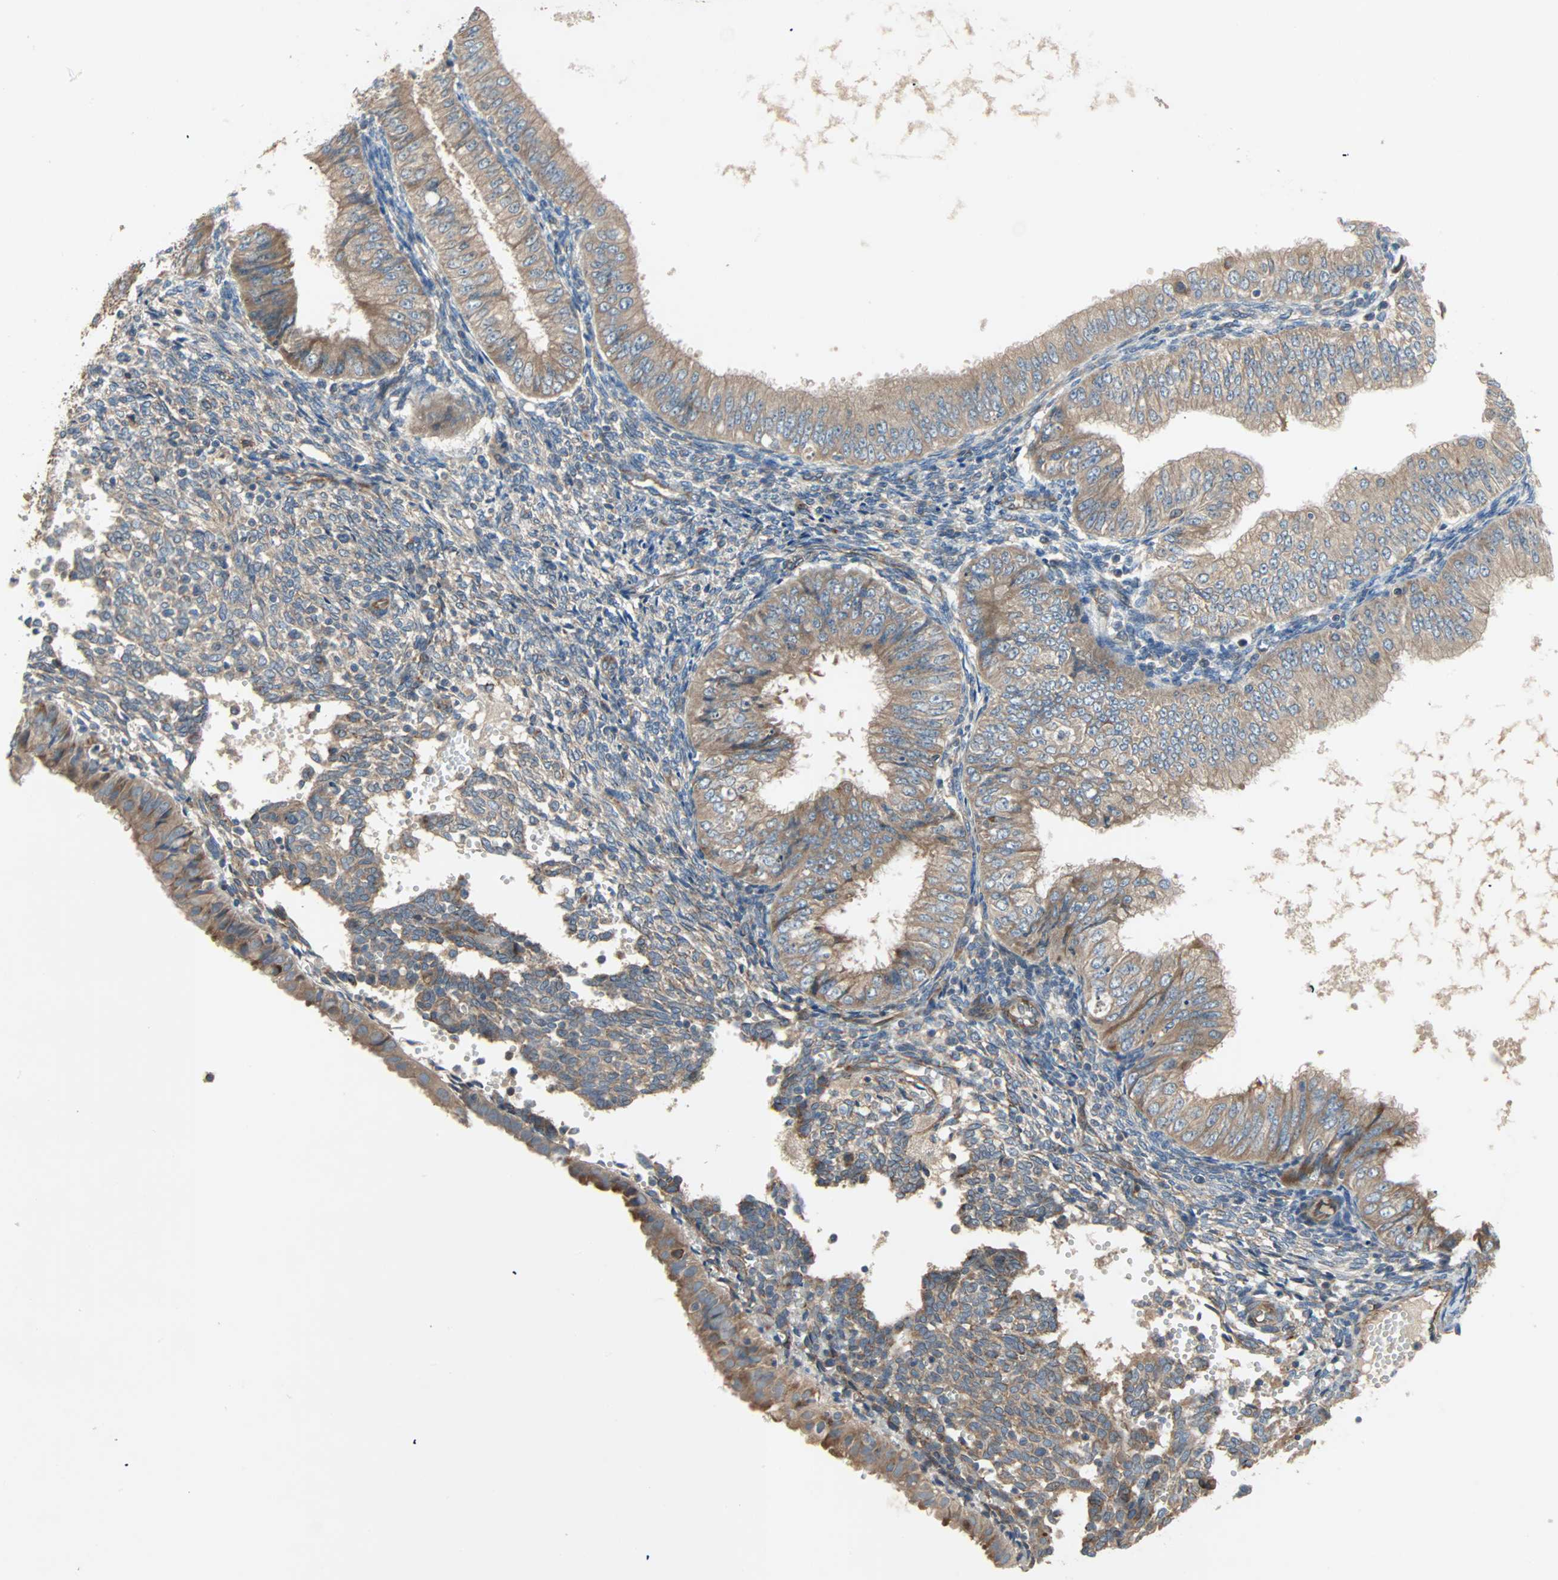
{"staining": {"intensity": "moderate", "quantity": ">75%", "location": "cytoplasmic/membranous"}, "tissue": "endometrial cancer", "cell_type": "Tumor cells", "image_type": "cancer", "snomed": [{"axis": "morphology", "description": "Normal tissue, NOS"}, {"axis": "morphology", "description": "Adenocarcinoma, NOS"}, {"axis": "topography", "description": "Endometrium"}], "caption": "Moderate cytoplasmic/membranous positivity is appreciated in approximately >75% of tumor cells in endometrial cancer (adenocarcinoma).", "gene": "XYLT1", "patient": {"sex": "female", "age": 53}}